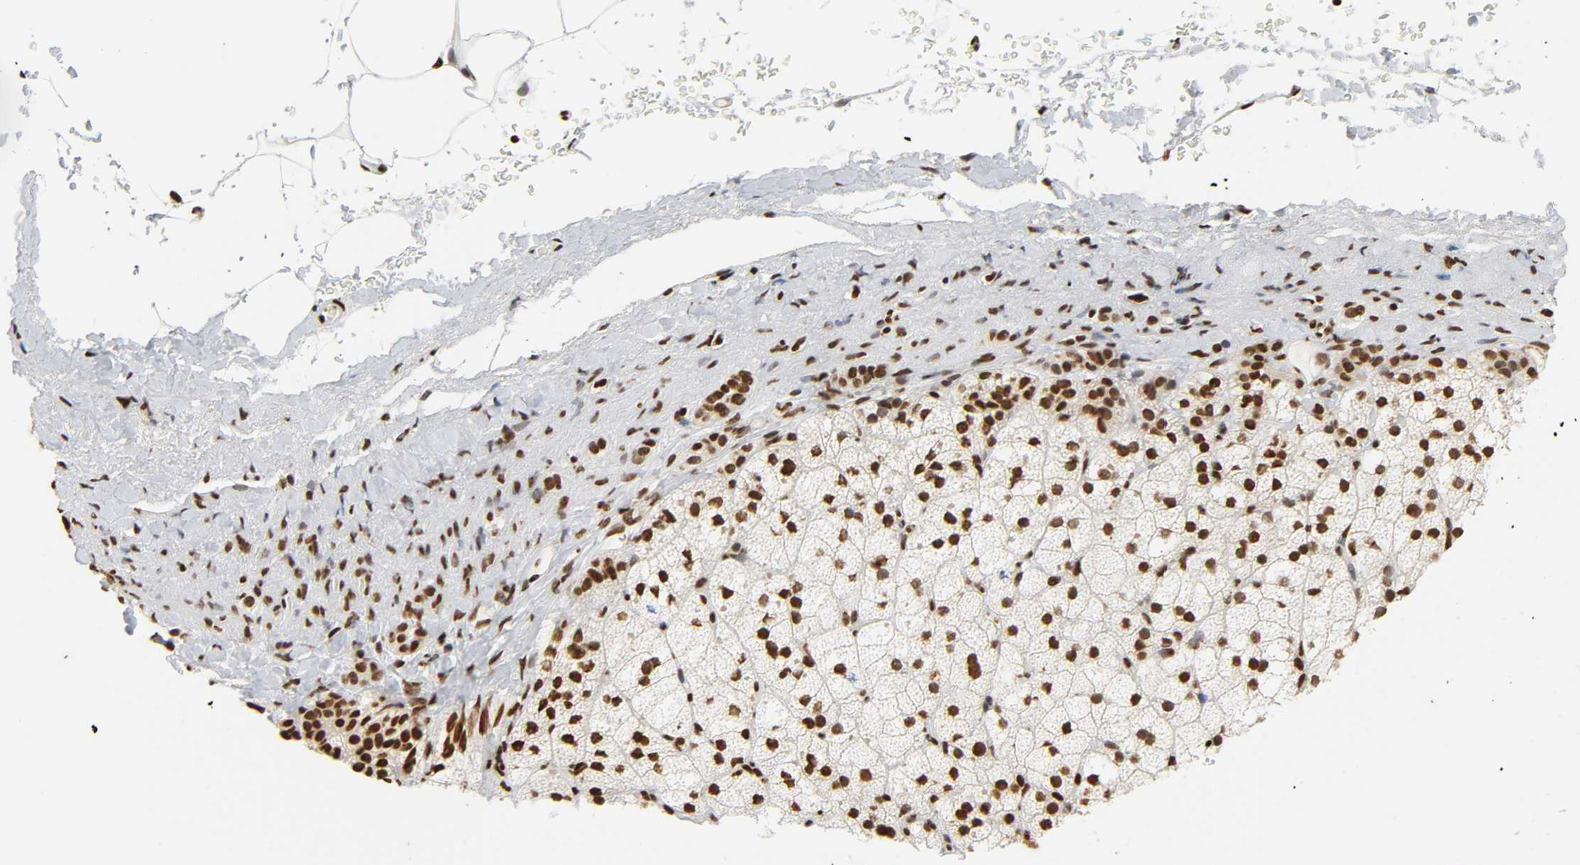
{"staining": {"intensity": "strong", "quantity": ">75%", "location": "nuclear"}, "tissue": "adrenal gland", "cell_type": "Glandular cells", "image_type": "normal", "snomed": [{"axis": "morphology", "description": "Normal tissue, NOS"}, {"axis": "topography", "description": "Adrenal gland"}], "caption": "Immunohistochemical staining of benign human adrenal gland shows >75% levels of strong nuclear protein staining in approximately >75% of glandular cells.", "gene": "HNRNPC", "patient": {"sex": "male", "age": 35}}